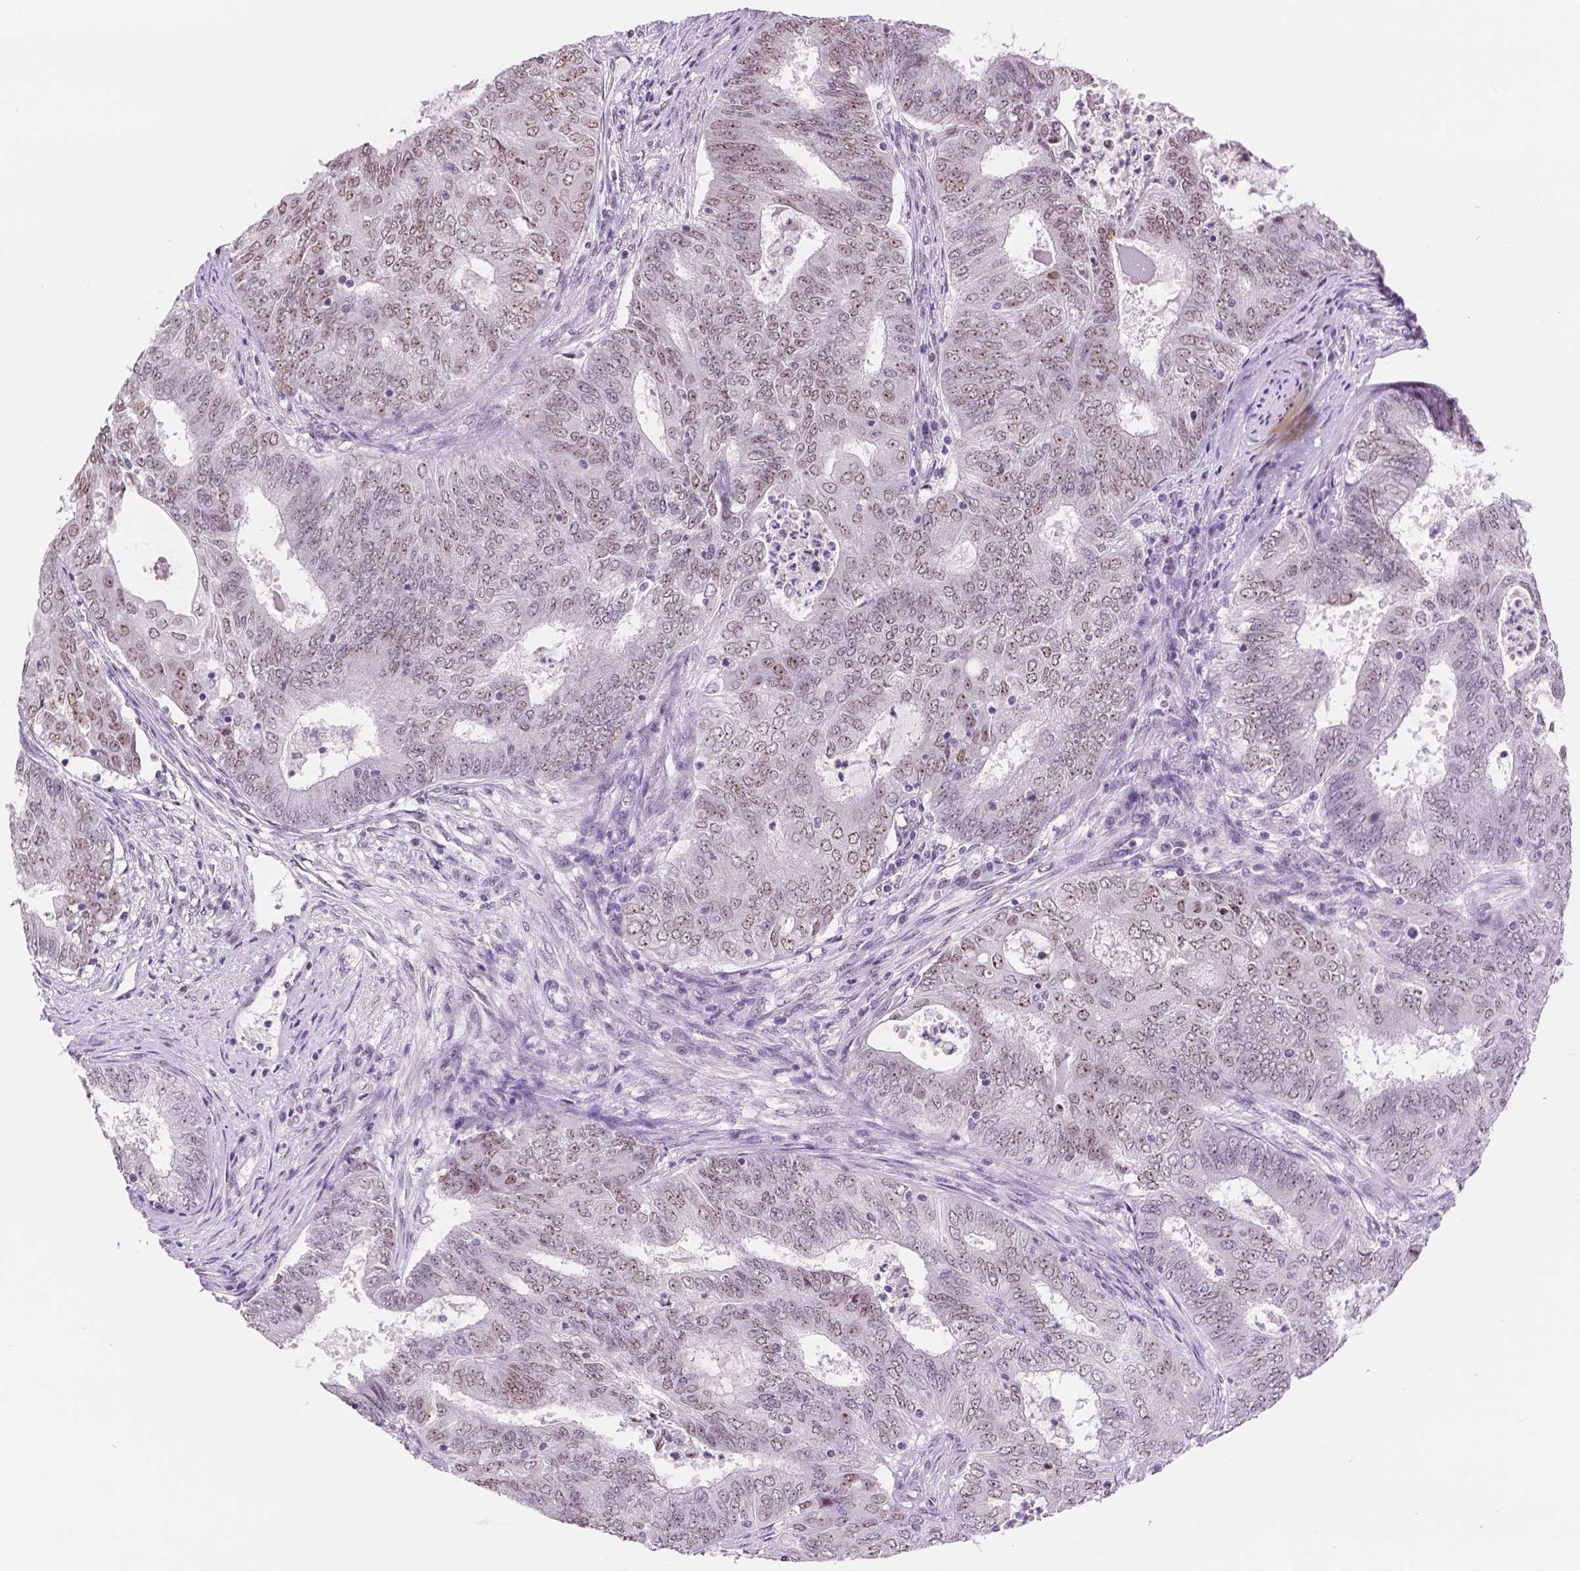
{"staining": {"intensity": "weak", "quantity": ">75%", "location": "nuclear"}, "tissue": "endometrial cancer", "cell_type": "Tumor cells", "image_type": "cancer", "snomed": [{"axis": "morphology", "description": "Adenocarcinoma, NOS"}, {"axis": "topography", "description": "Endometrium"}], "caption": "Weak nuclear staining is identified in approximately >75% of tumor cells in adenocarcinoma (endometrial). (DAB = brown stain, brightfield microscopy at high magnification).", "gene": "NHP2", "patient": {"sex": "female", "age": 62}}